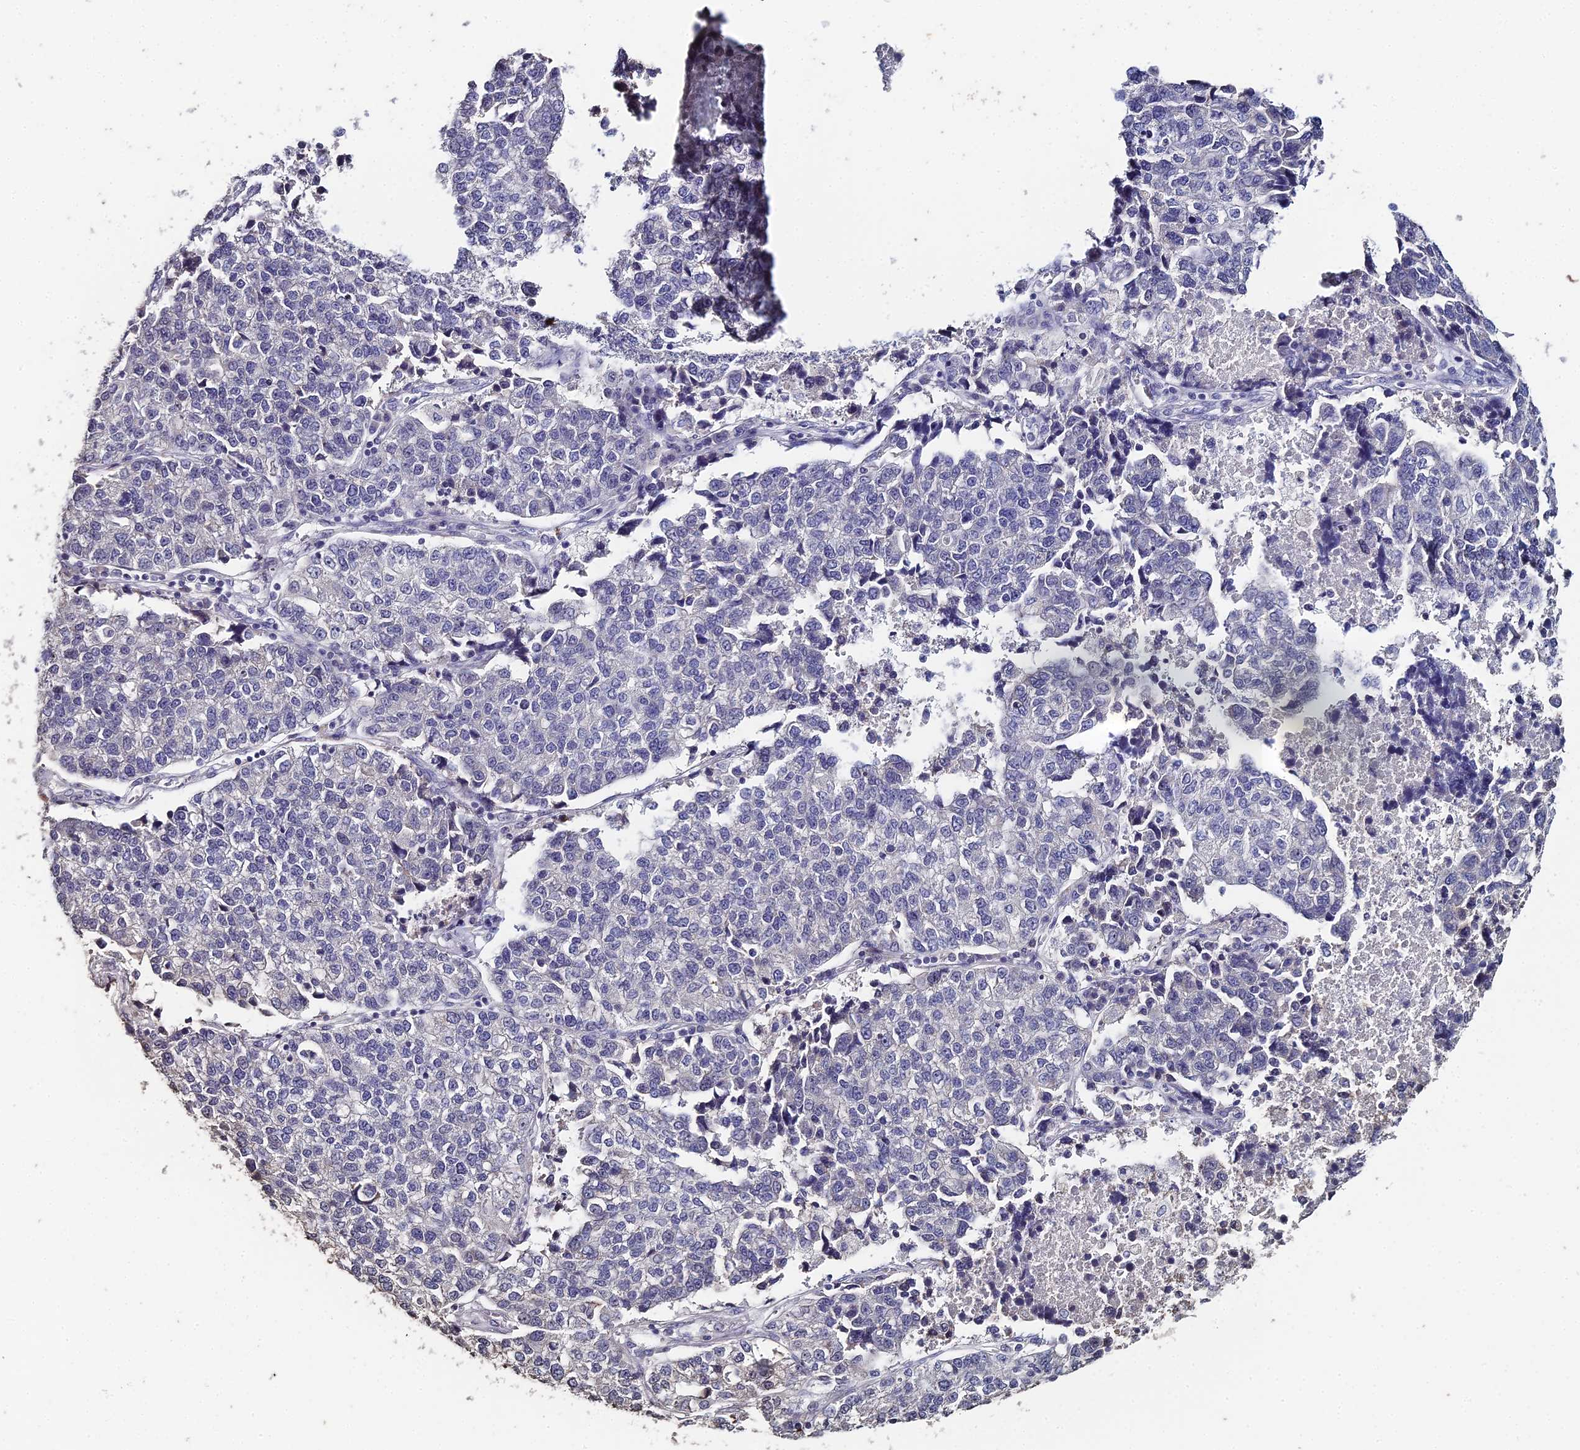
{"staining": {"intensity": "negative", "quantity": "none", "location": "none"}, "tissue": "lung cancer", "cell_type": "Tumor cells", "image_type": "cancer", "snomed": [{"axis": "morphology", "description": "Adenocarcinoma, NOS"}, {"axis": "topography", "description": "Lung"}], "caption": "DAB immunohistochemical staining of lung cancer displays no significant expression in tumor cells.", "gene": "PRR22", "patient": {"sex": "male", "age": 49}}